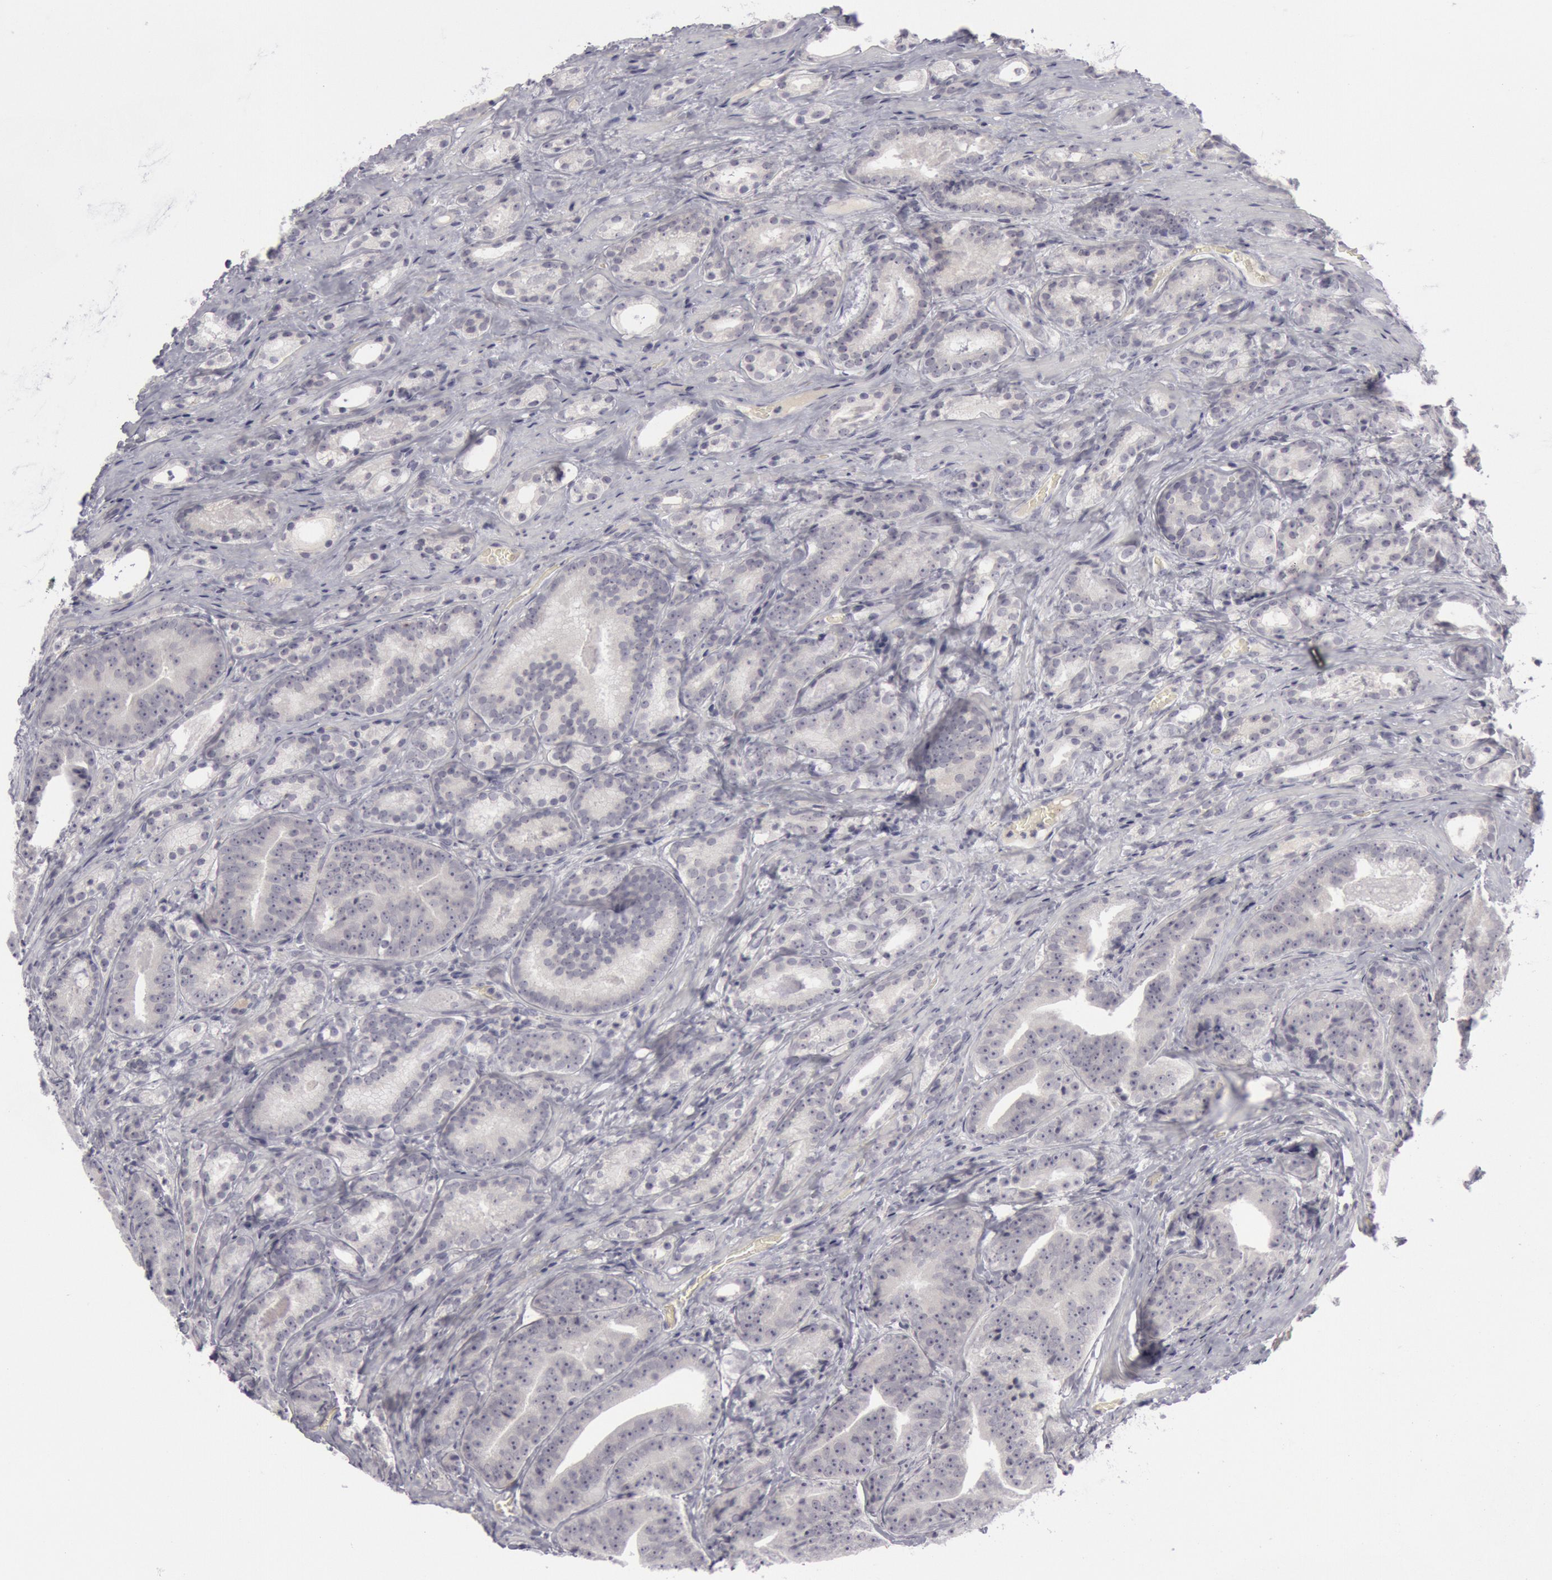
{"staining": {"intensity": "negative", "quantity": "none", "location": "none"}, "tissue": "prostate cancer", "cell_type": "Tumor cells", "image_type": "cancer", "snomed": [{"axis": "morphology", "description": "Adenocarcinoma, Medium grade"}, {"axis": "topography", "description": "Prostate"}], "caption": "Immunohistochemical staining of human prostate medium-grade adenocarcinoma reveals no significant staining in tumor cells.", "gene": "KRT16", "patient": {"sex": "male", "age": 65}}